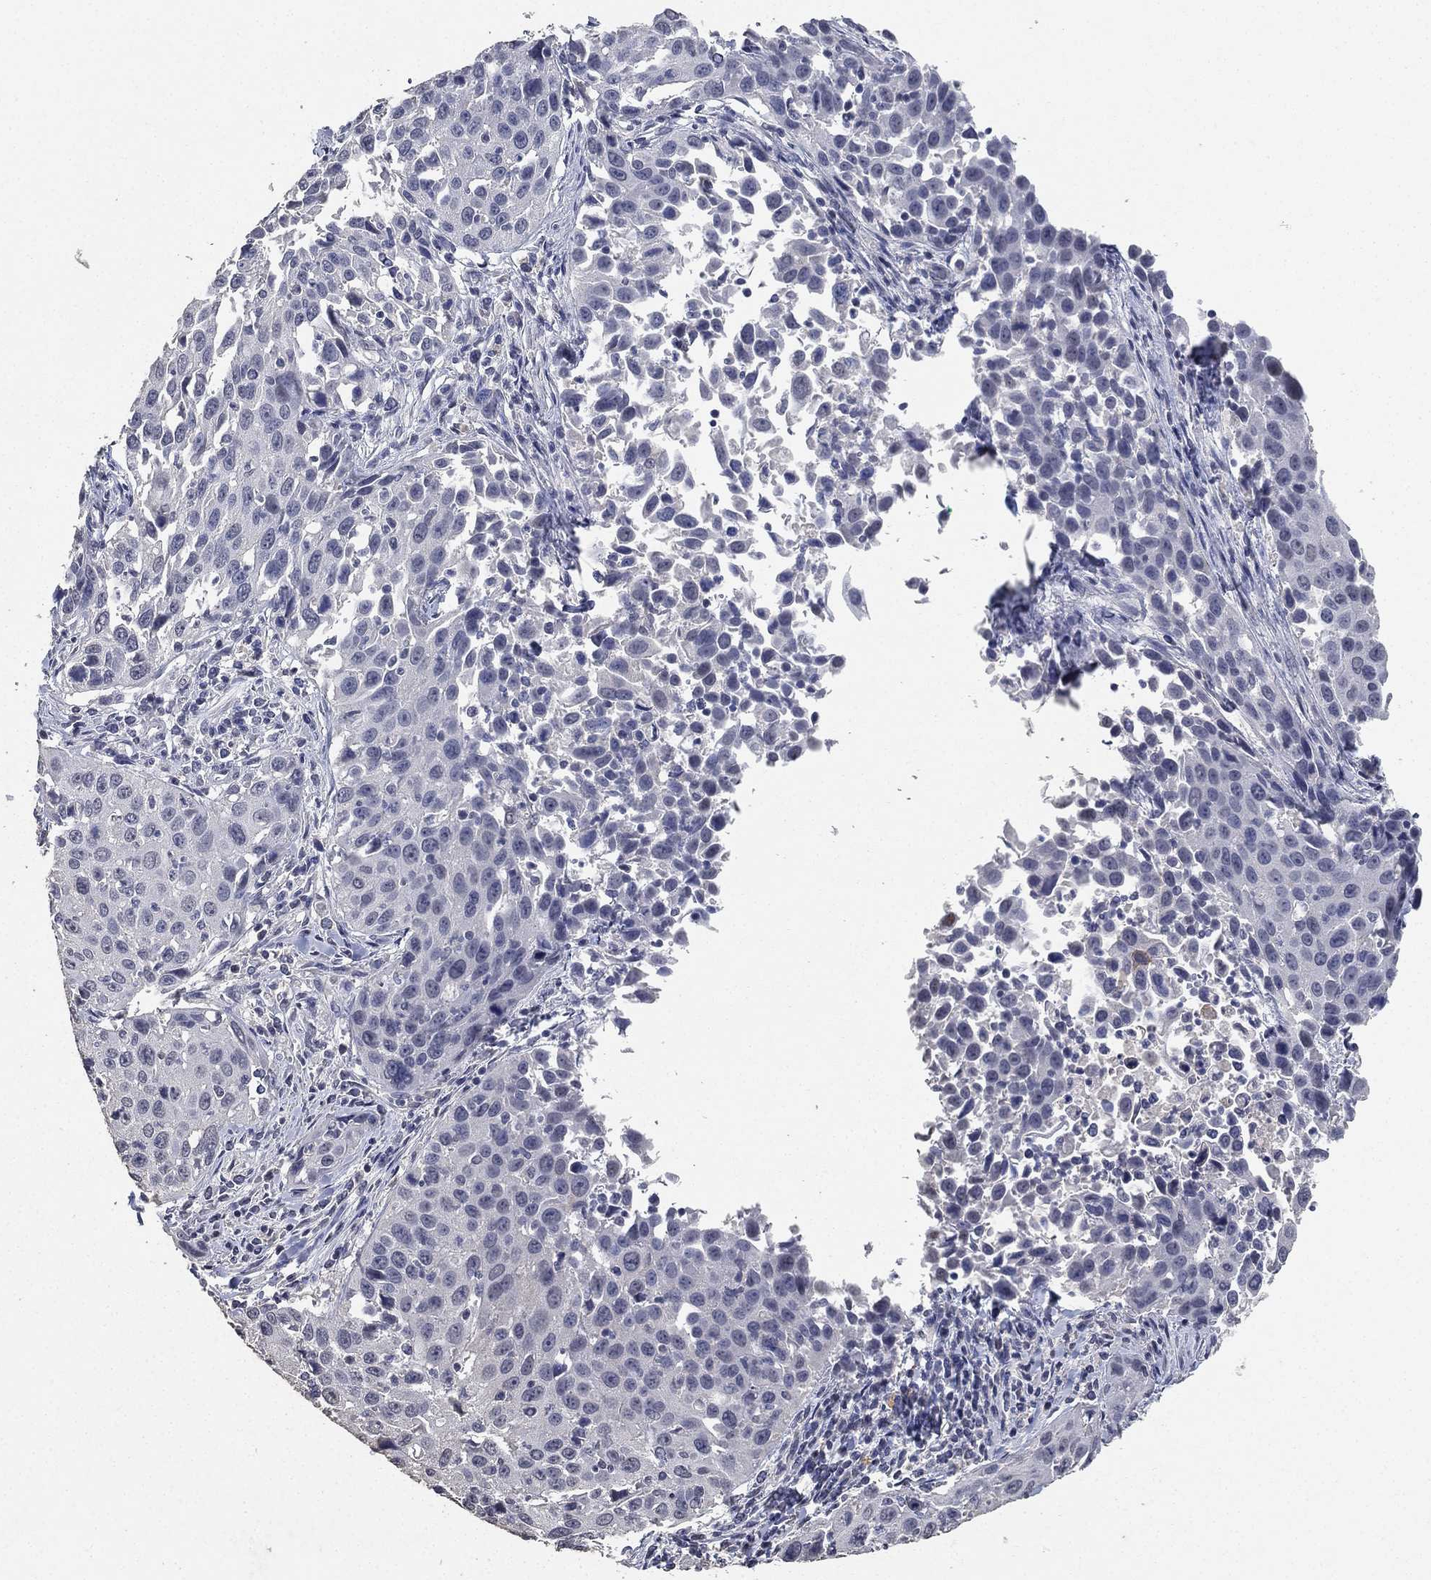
{"staining": {"intensity": "negative", "quantity": "none", "location": "none"}, "tissue": "cervical cancer", "cell_type": "Tumor cells", "image_type": "cancer", "snomed": [{"axis": "morphology", "description": "Squamous cell carcinoma, NOS"}, {"axis": "topography", "description": "Cervix"}], "caption": "Immunohistochemistry (IHC) photomicrograph of neoplastic tissue: human cervical cancer (squamous cell carcinoma) stained with DAB (3,3'-diaminobenzidine) shows no significant protein positivity in tumor cells.", "gene": "DSG1", "patient": {"sex": "female", "age": 26}}